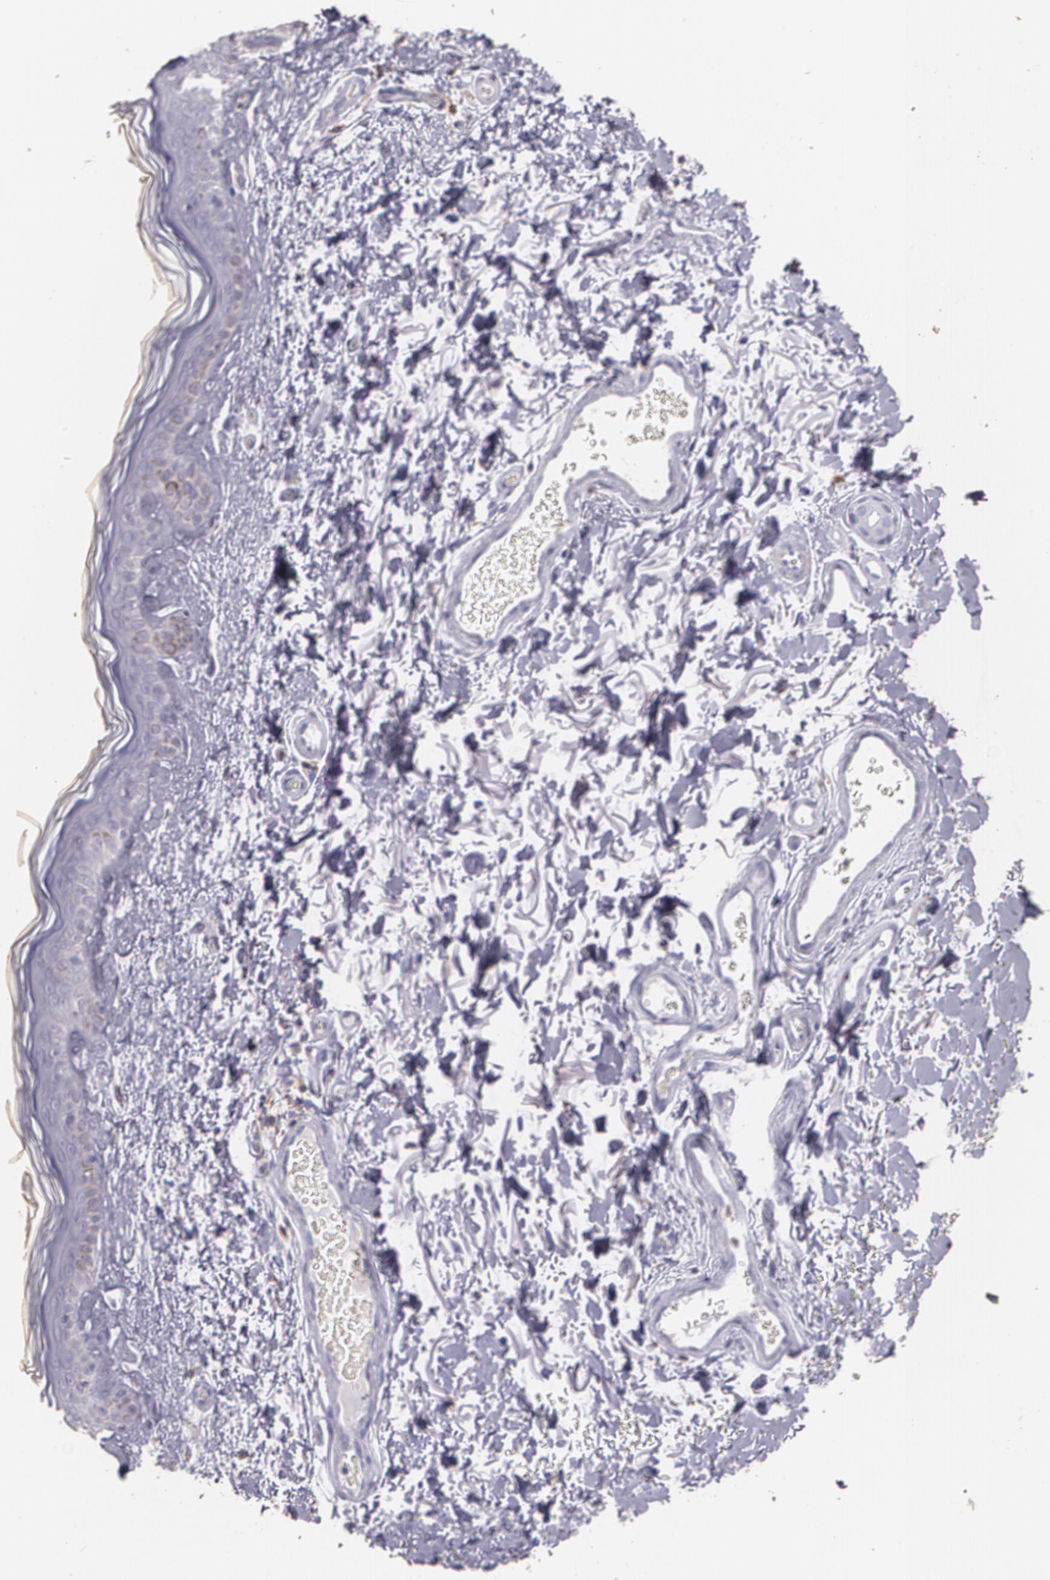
{"staining": {"intensity": "negative", "quantity": "none", "location": "none"}, "tissue": "skin", "cell_type": "Fibroblasts", "image_type": "normal", "snomed": [{"axis": "morphology", "description": "Normal tissue, NOS"}, {"axis": "topography", "description": "Skin"}], "caption": "Skin stained for a protein using immunohistochemistry (IHC) reveals no expression fibroblasts.", "gene": "TGFBR1", "patient": {"sex": "male", "age": 63}}